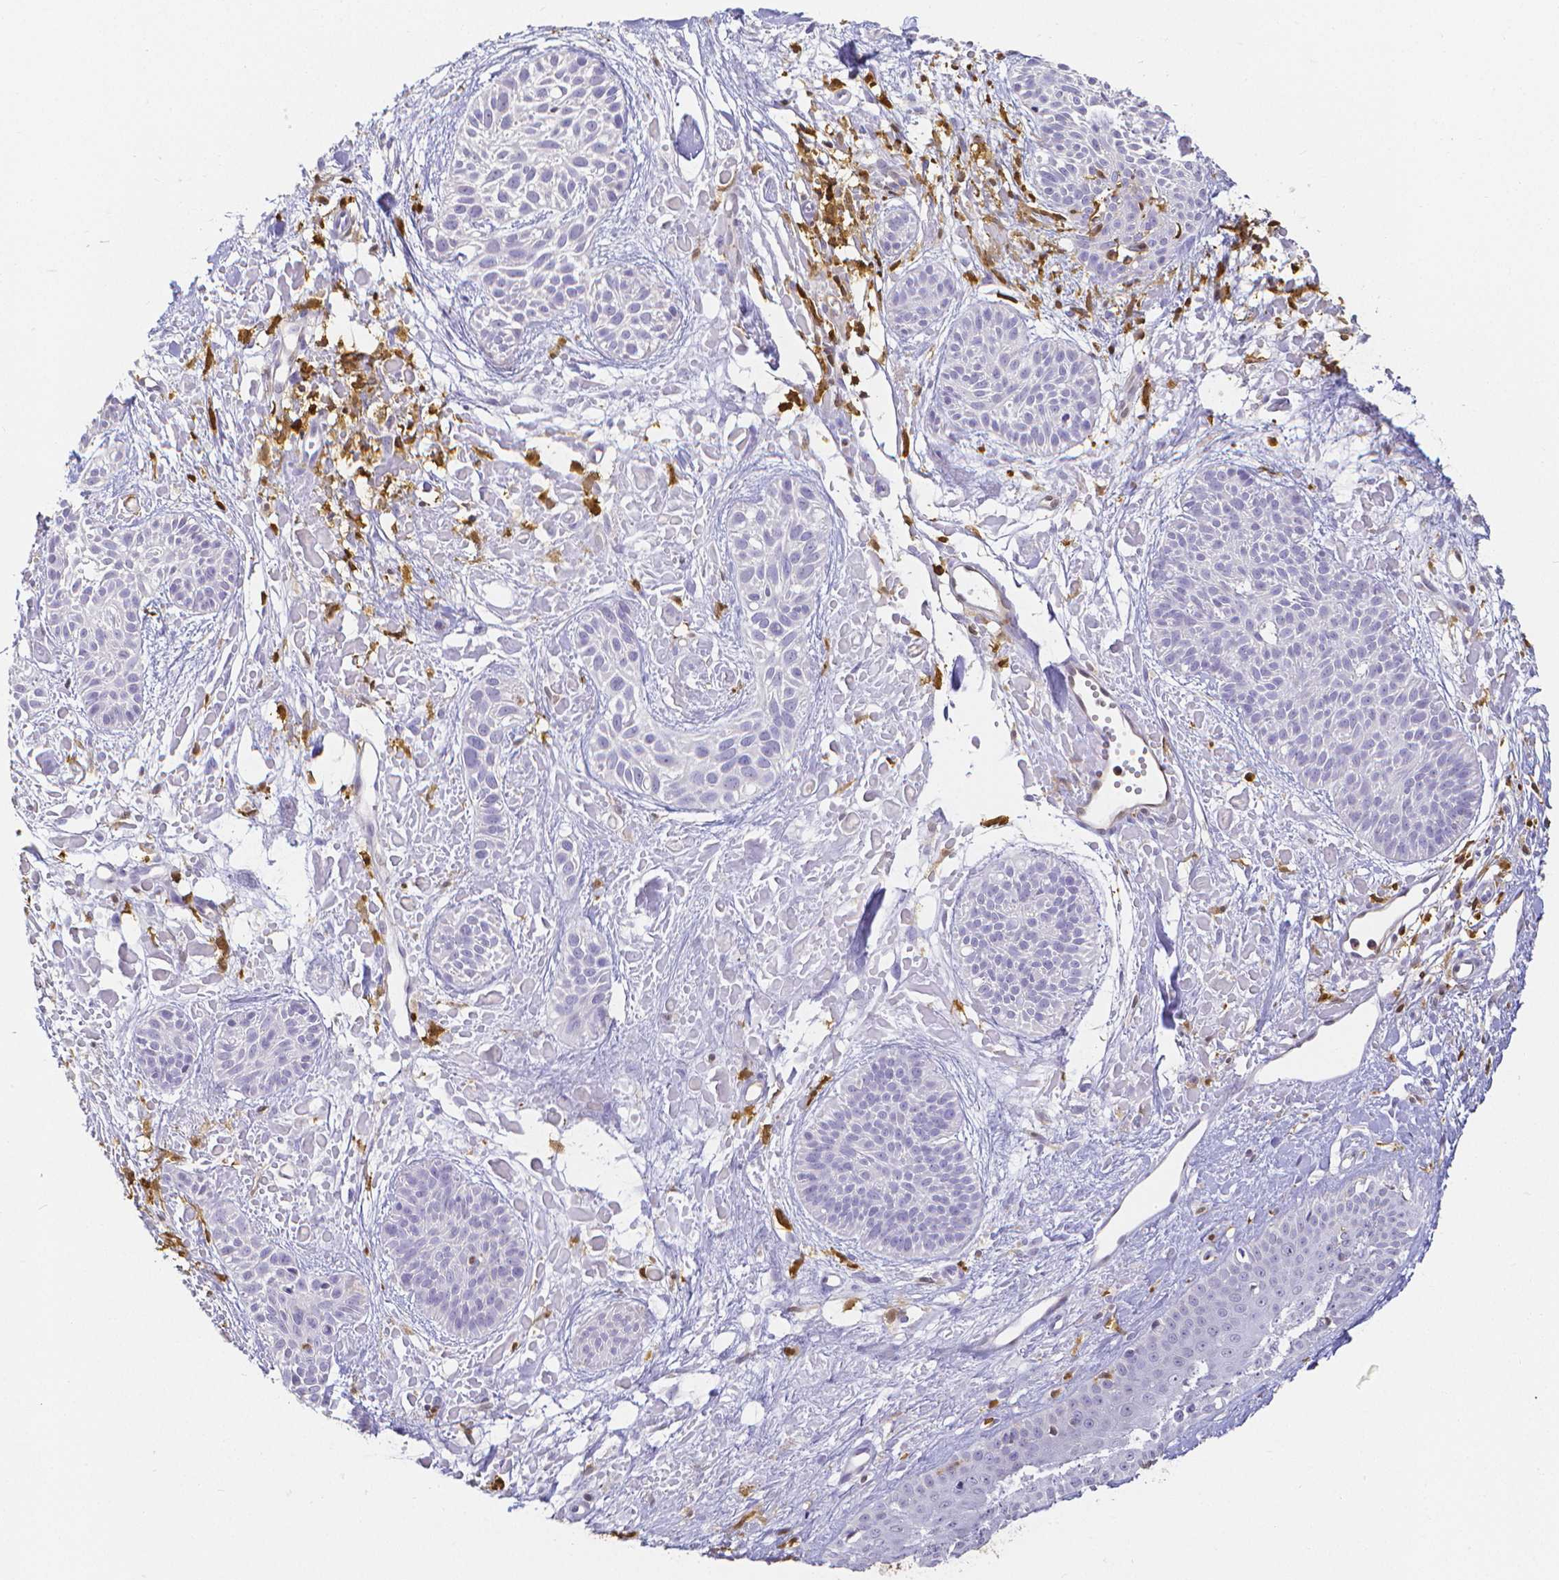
{"staining": {"intensity": "negative", "quantity": "none", "location": "none"}, "tissue": "skin cancer", "cell_type": "Tumor cells", "image_type": "cancer", "snomed": [{"axis": "morphology", "description": "Basal cell carcinoma"}, {"axis": "topography", "description": "Skin"}], "caption": "The histopathology image demonstrates no staining of tumor cells in skin cancer.", "gene": "COTL1", "patient": {"sex": "female", "age": 78}}